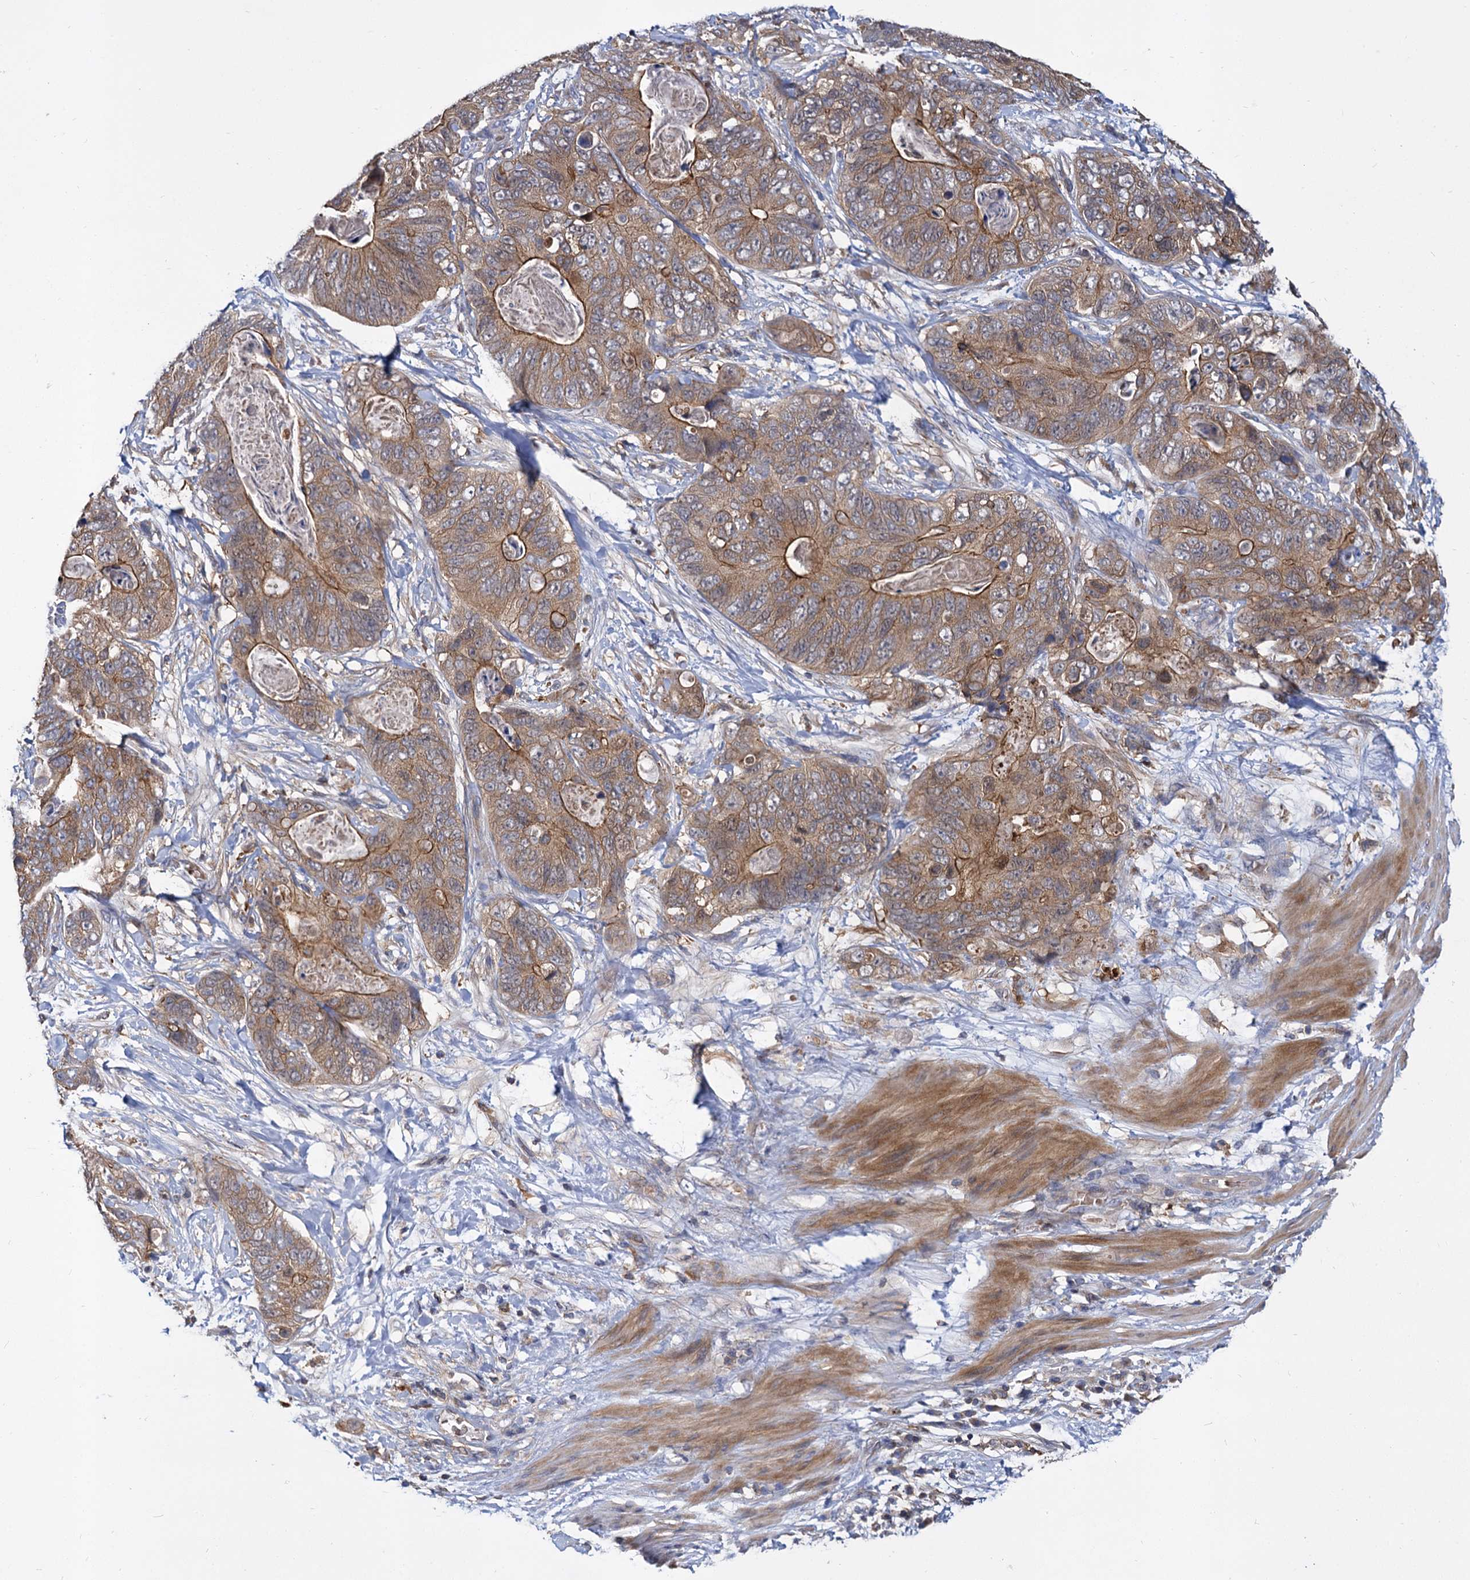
{"staining": {"intensity": "moderate", "quantity": ">75%", "location": "cytoplasmic/membranous"}, "tissue": "stomach cancer", "cell_type": "Tumor cells", "image_type": "cancer", "snomed": [{"axis": "morphology", "description": "Adenocarcinoma, NOS"}, {"axis": "topography", "description": "Stomach"}], "caption": "Immunohistochemical staining of stomach cancer (adenocarcinoma) shows medium levels of moderate cytoplasmic/membranous protein expression in about >75% of tumor cells.", "gene": "GCLC", "patient": {"sex": "female", "age": 89}}